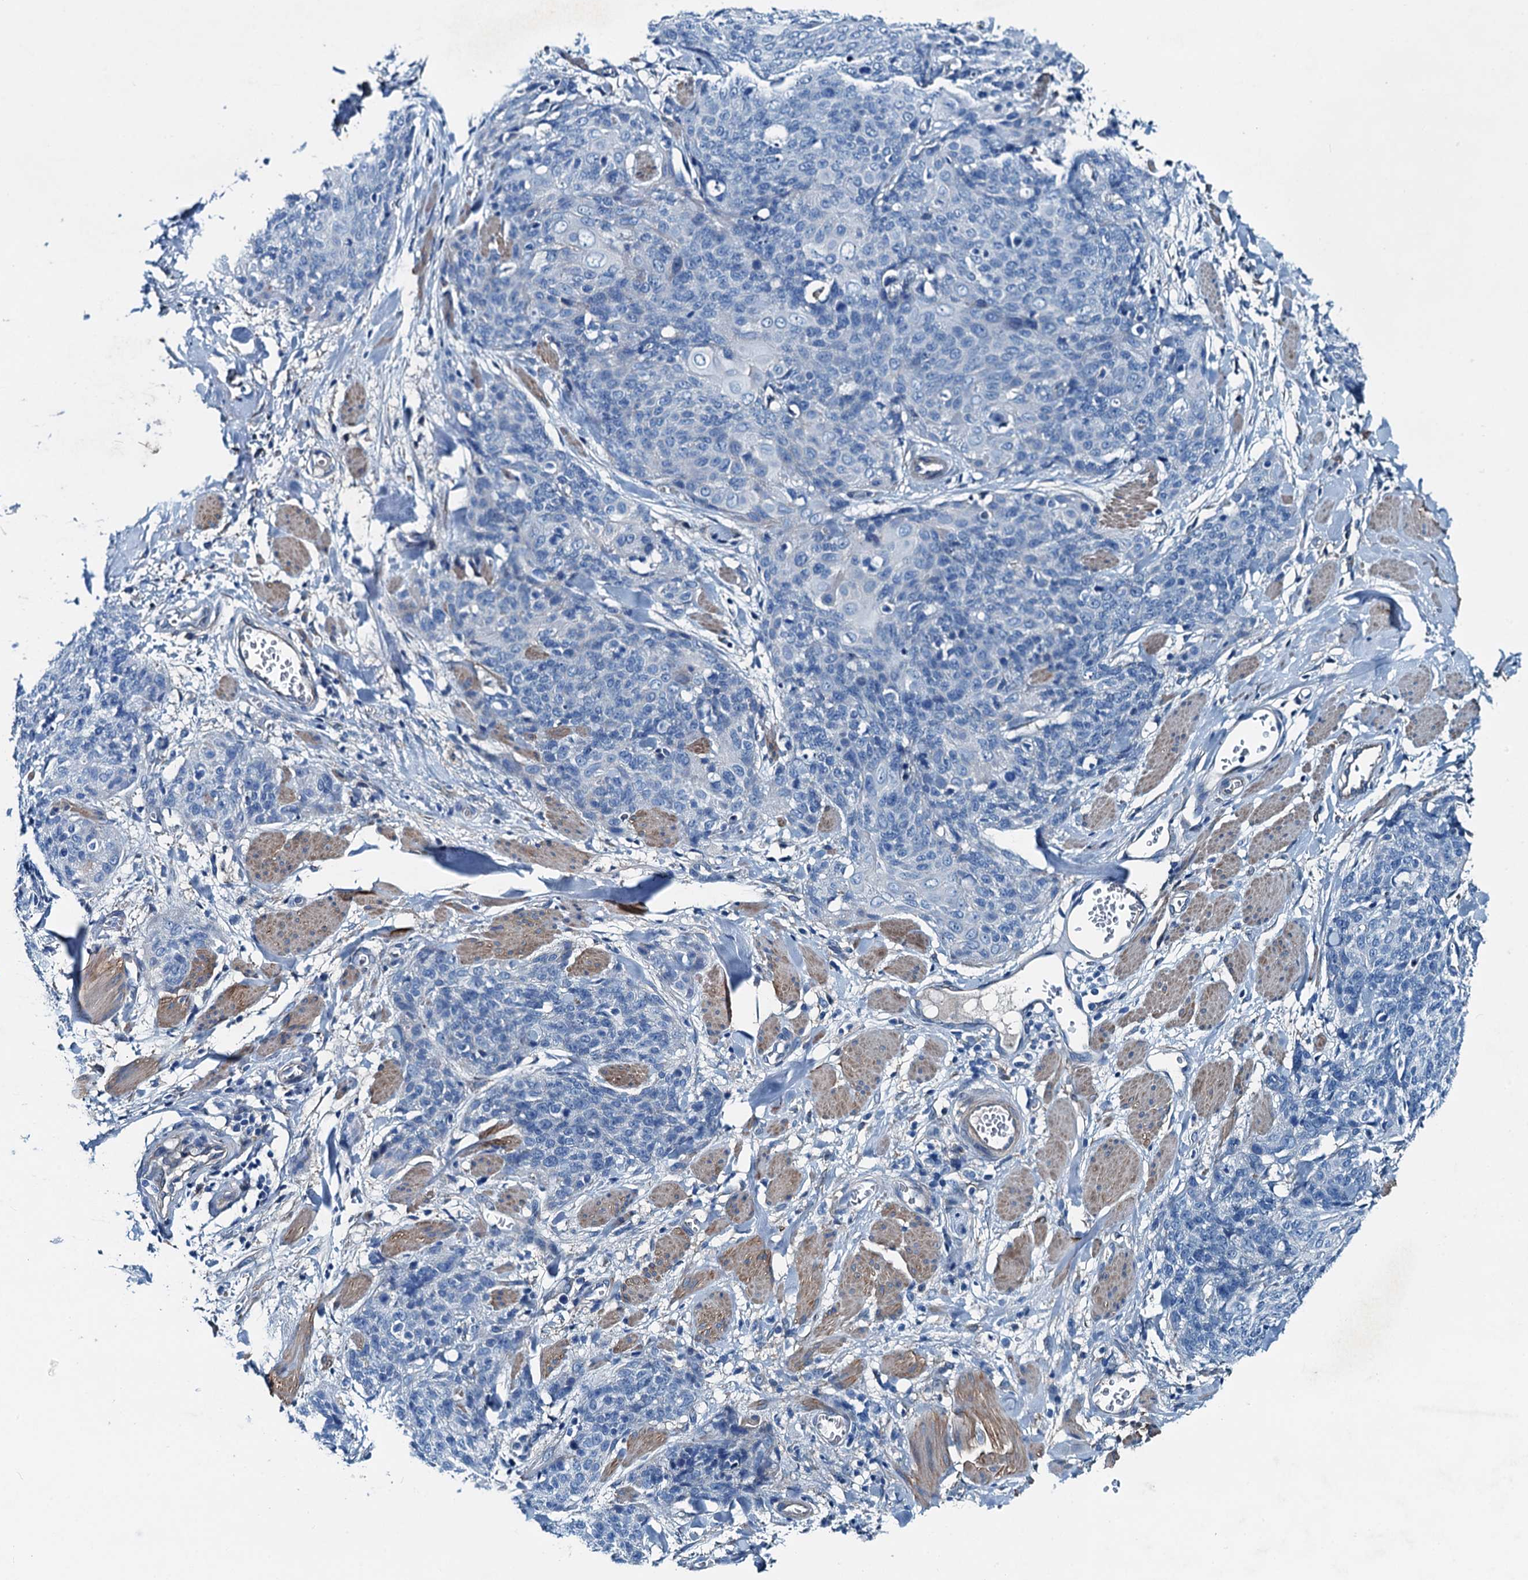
{"staining": {"intensity": "negative", "quantity": "none", "location": "none"}, "tissue": "skin cancer", "cell_type": "Tumor cells", "image_type": "cancer", "snomed": [{"axis": "morphology", "description": "Squamous cell carcinoma, NOS"}, {"axis": "topography", "description": "Skin"}, {"axis": "topography", "description": "Vulva"}], "caption": "Micrograph shows no significant protein staining in tumor cells of skin squamous cell carcinoma.", "gene": "RAB3IL1", "patient": {"sex": "female", "age": 85}}